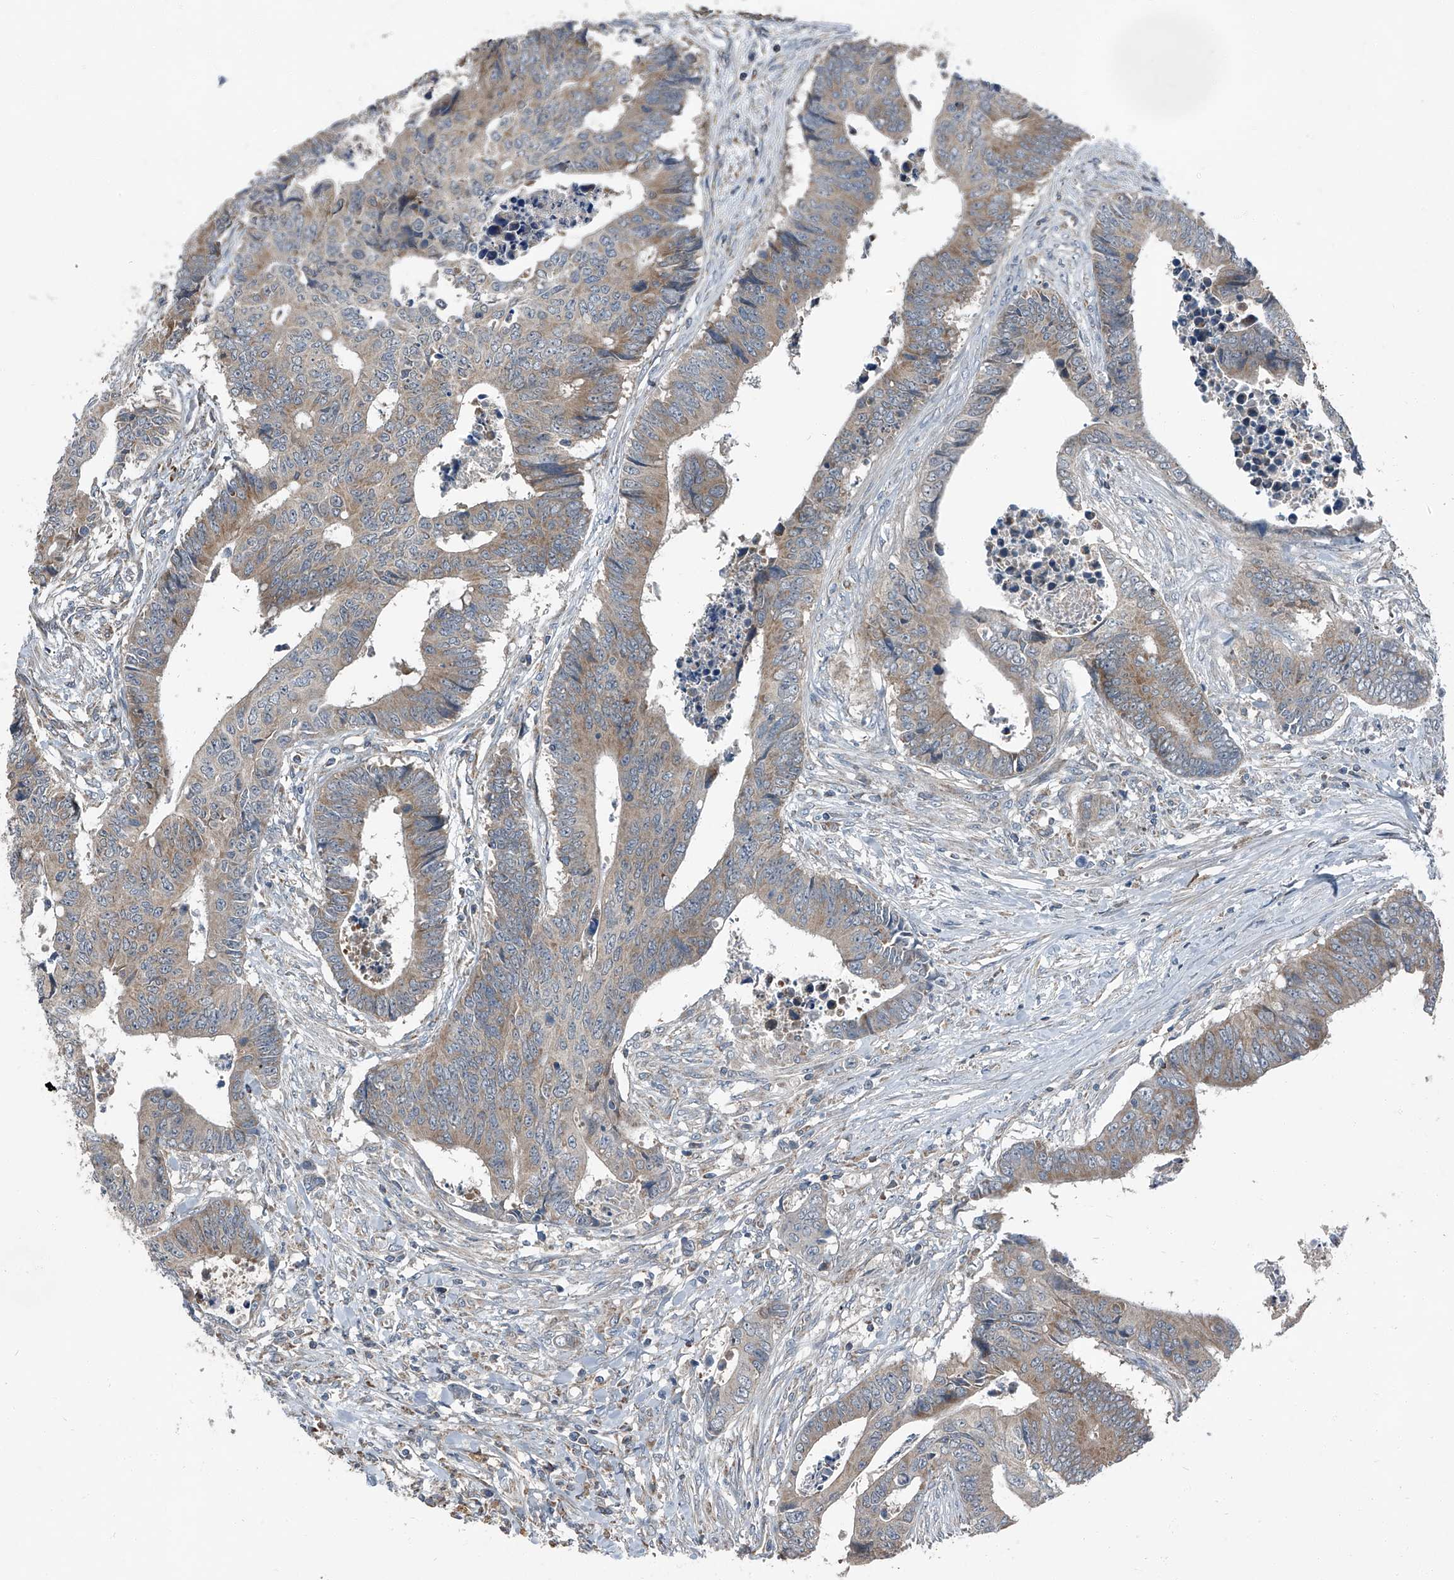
{"staining": {"intensity": "weak", "quantity": ">75%", "location": "cytoplasmic/membranous"}, "tissue": "colorectal cancer", "cell_type": "Tumor cells", "image_type": "cancer", "snomed": [{"axis": "morphology", "description": "Adenocarcinoma, NOS"}, {"axis": "topography", "description": "Rectum"}], "caption": "DAB (3,3'-diaminobenzidine) immunohistochemical staining of colorectal adenocarcinoma demonstrates weak cytoplasmic/membranous protein positivity in approximately >75% of tumor cells. The staining was performed using DAB (3,3'-diaminobenzidine), with brown indicating positive protein expression. Nuclei are stained blue with hematoxylin.", "gene": "CHRNA7", "patient": {"sex": "male", "age": 84}}